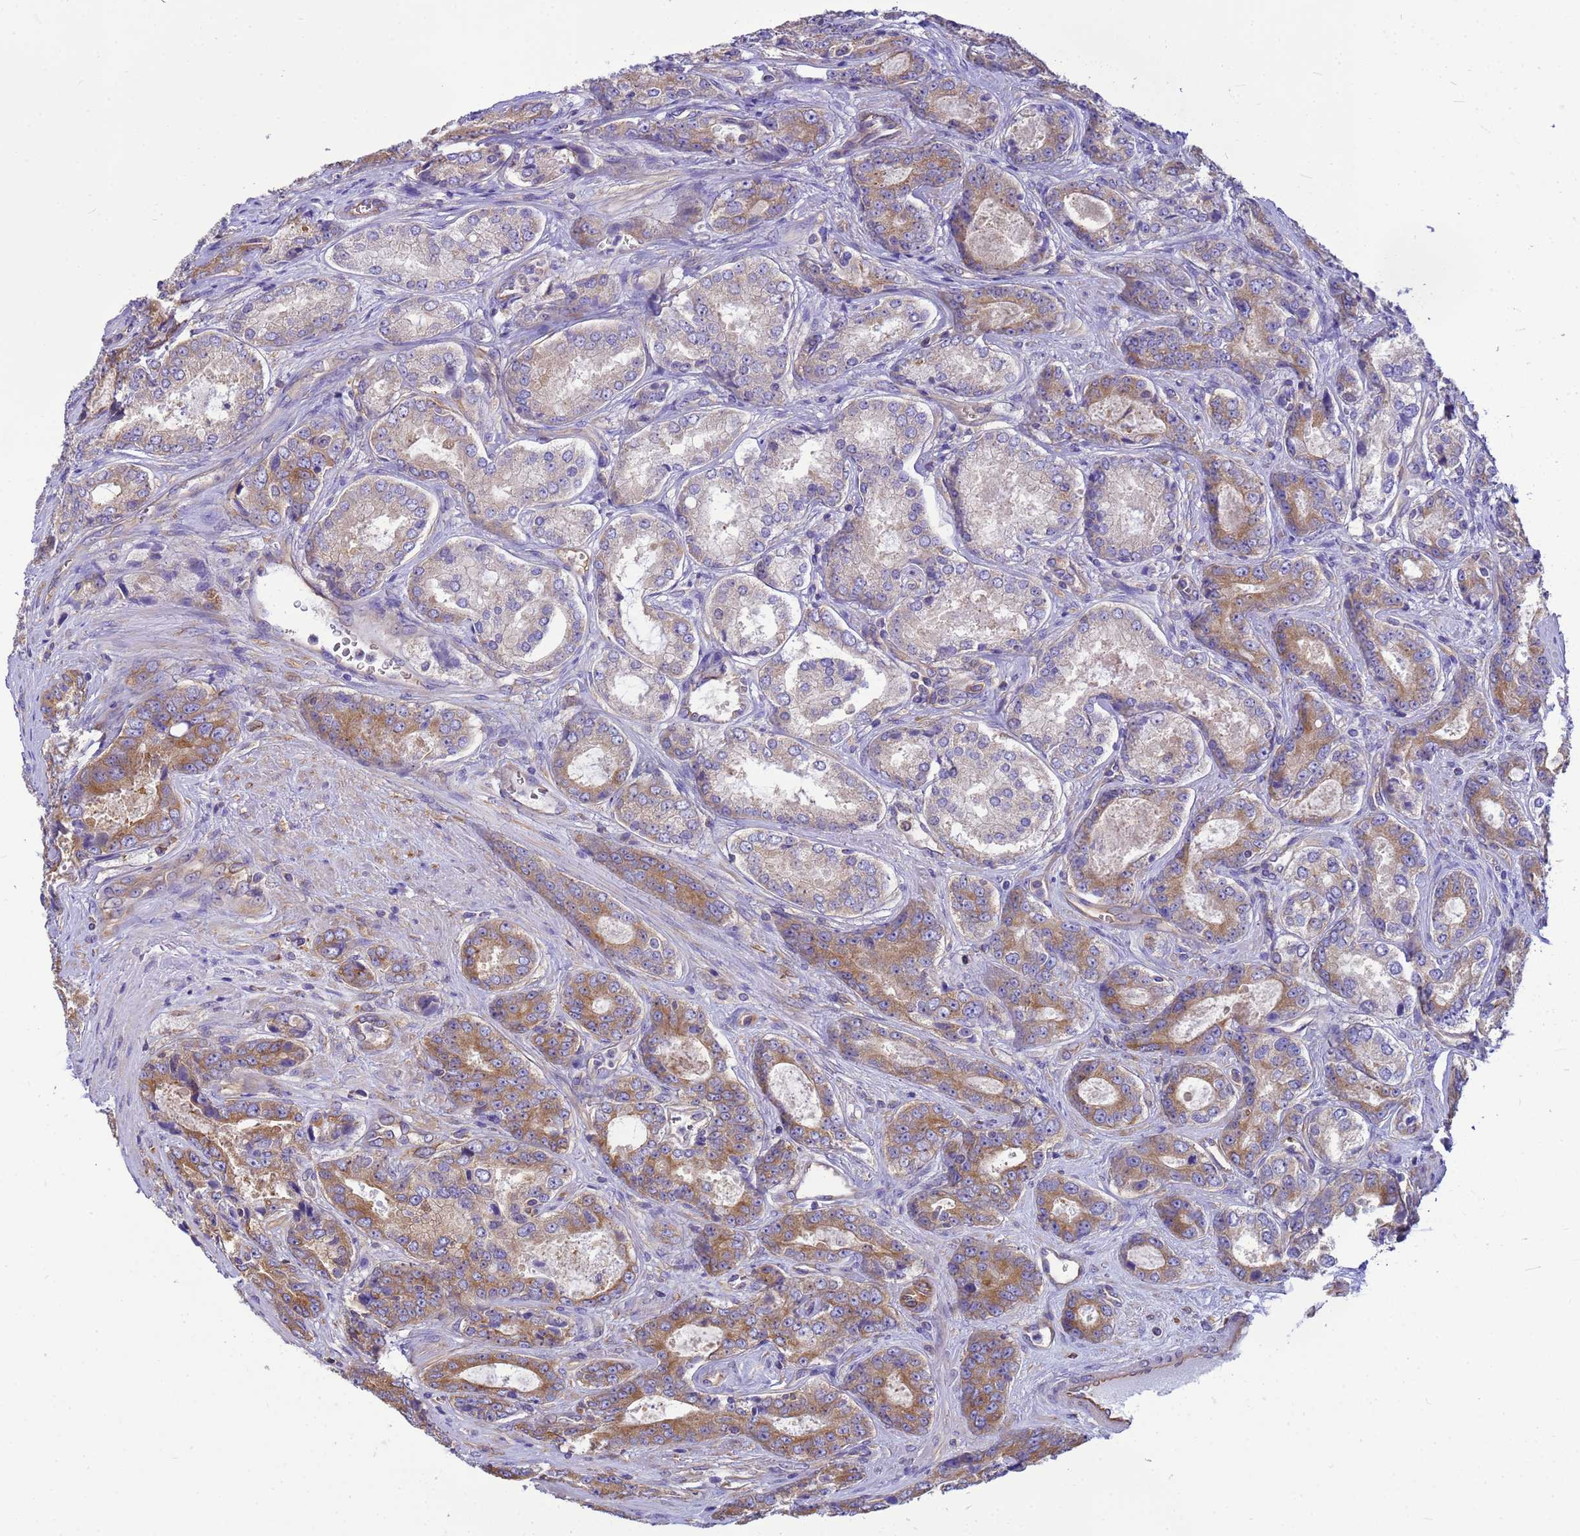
{"staining": {"intensity": "moderate", "quantity": ">75%", "location": "cytoplasmic/membranous"}, "tissue": "prostate cancer", "cell_type": "Tumor cells", "image_type": "cancer", "snomed": [{"axis": "morphology", "description": "Adenocarcinoma, Low grade"}, {"axis": "topography", "description": "Prostate"}], "caption": "Low-grade adenocarcinoma (prostate) tissue shows moderate cytoplasmic/membranous positivity in about >75% of tumor cells The protein of interest is shown in brown color, while the nuclei are stained blue.", "gene": "TUBB1", "patient": {"sex": "male", "age": 68}}